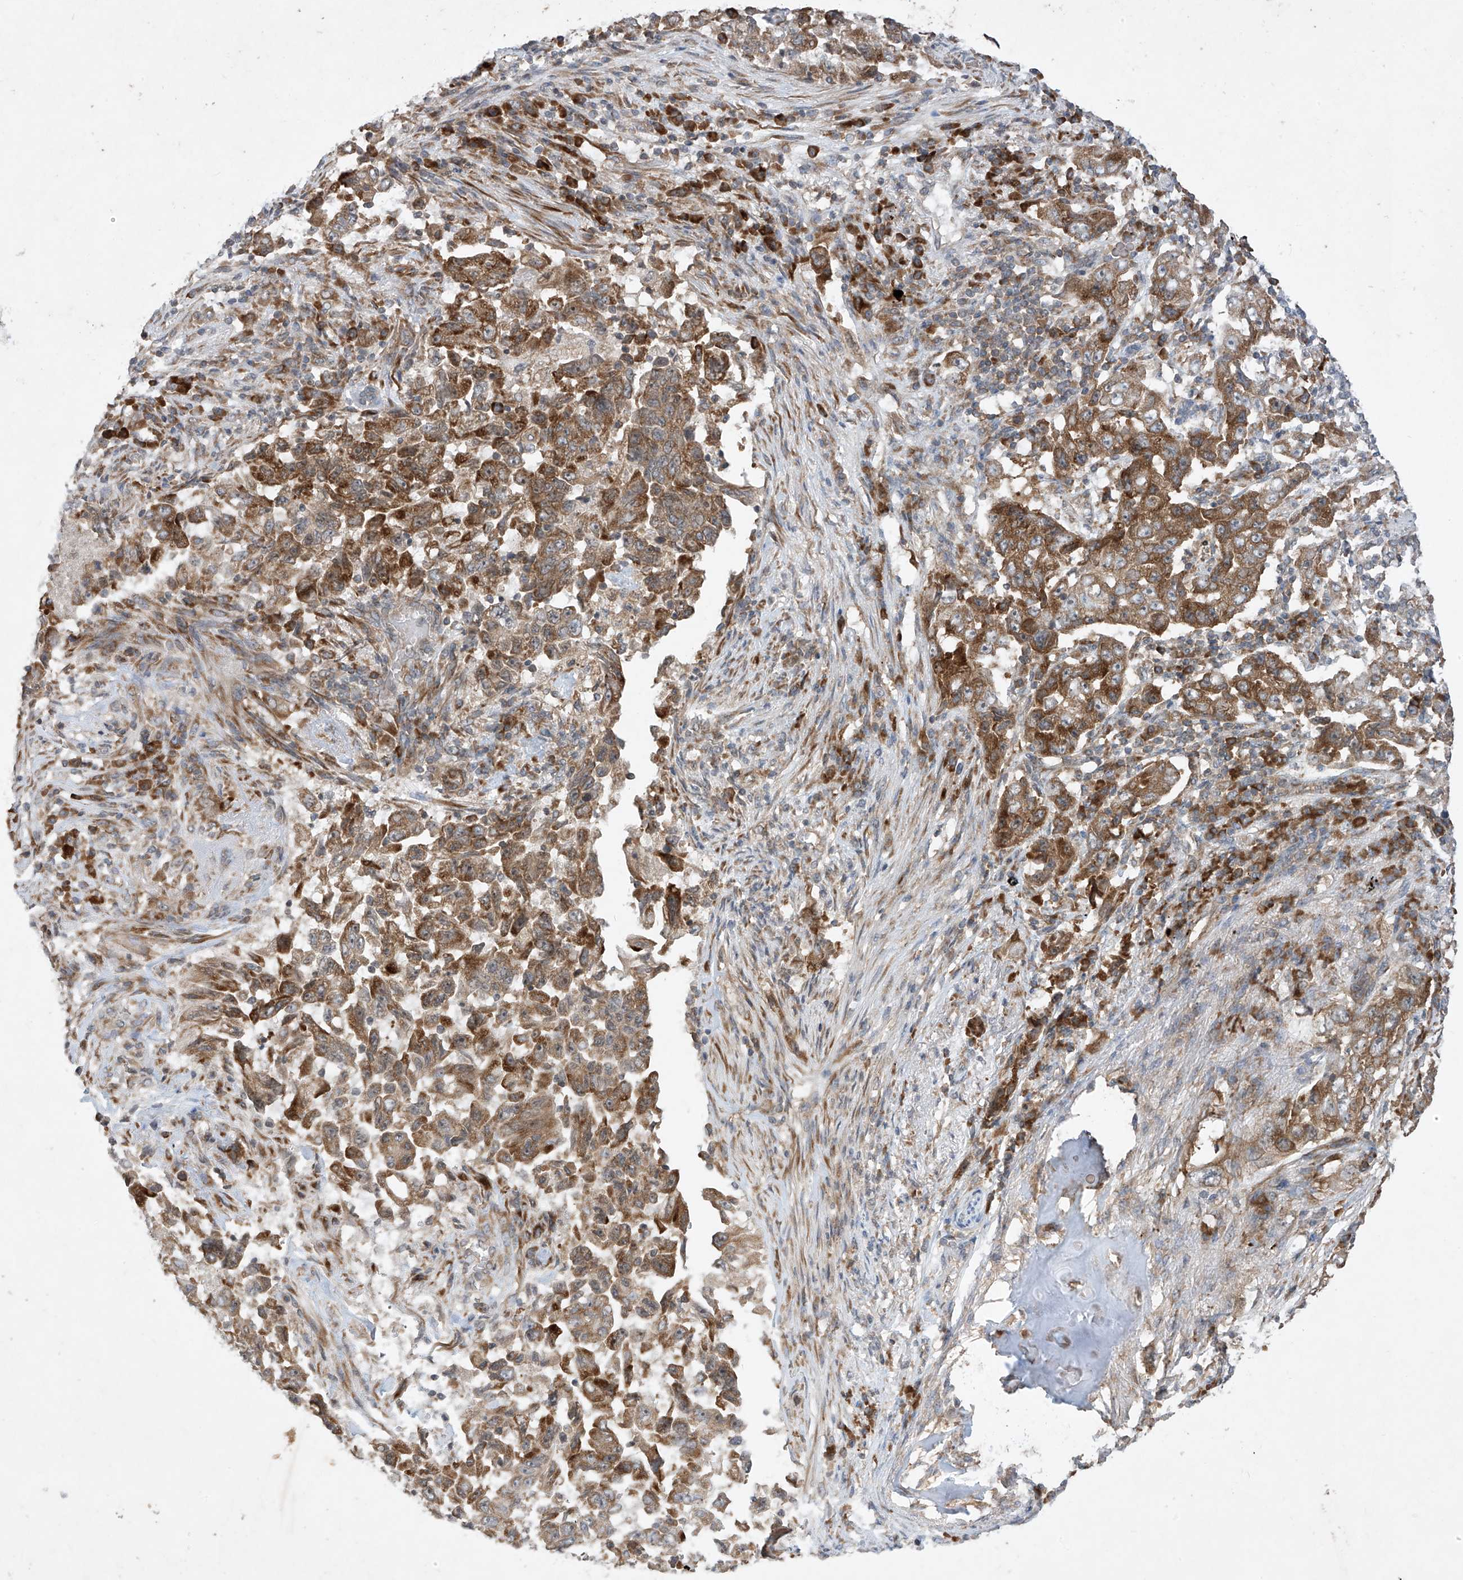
{"staining": {"intensity": "moderate", "quantity": ">75%", "location": "cytoplasmic/membranous"}, "tissue": "lung cancer", "cell_type": "Tumor cells", "image_type": "cancer", "snomed": [{"axis": "morphology", "description": "Adenocarcinoma, NOS"}, {"axis": "topography", "description": "Lung"}], "caption": "A medium amount of moderate cytoplasmic/membranous staining is seen in about >75% of tumor cells in adenocarcinoma (lung) tissue.", "gene": "RPL34", "patient": {"sex": "female", "age": 51}}